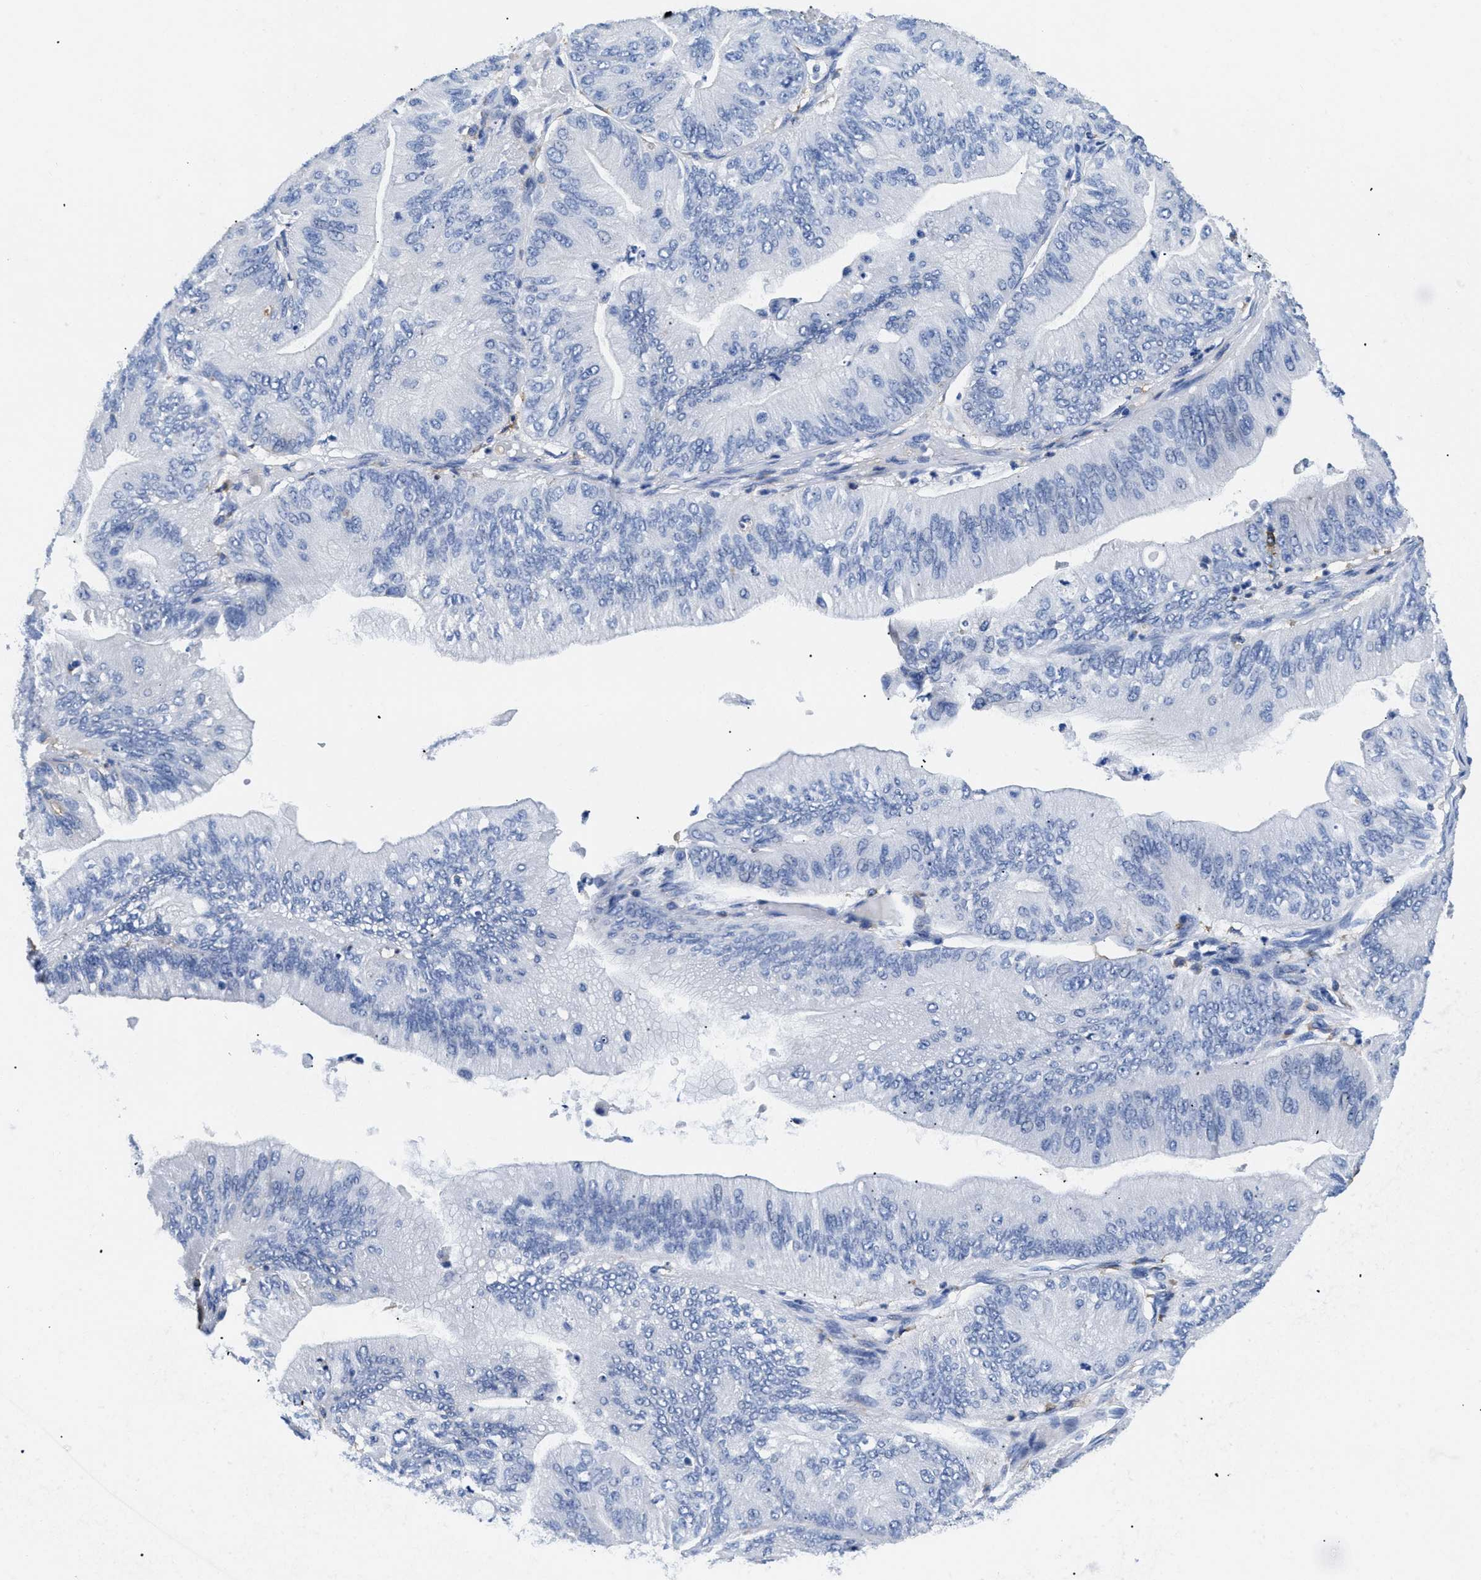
{"staining": {"intensity": "negative", "quantity": "none", "location": "none"}, "tissue": "ovarian cancer", "cell_type": "Tumor cells", "image_type": "cancer", "snomed": [{"axis": "morphology", "description": "Cystadenocarcinoma, mucinous, NOS"}, {"axis": "topography", "description": "Ovary"}], "caption": "An immunohistochemistry photomicrograph of mucinous cystadenocarcinoma (ovarian) is shown. There is no staining in tumor cells of mucinous cystadenocarcinoma (ovarian).", "gene": "HLA-DPA1", "patient": {"sex": "female", "age": 61}}